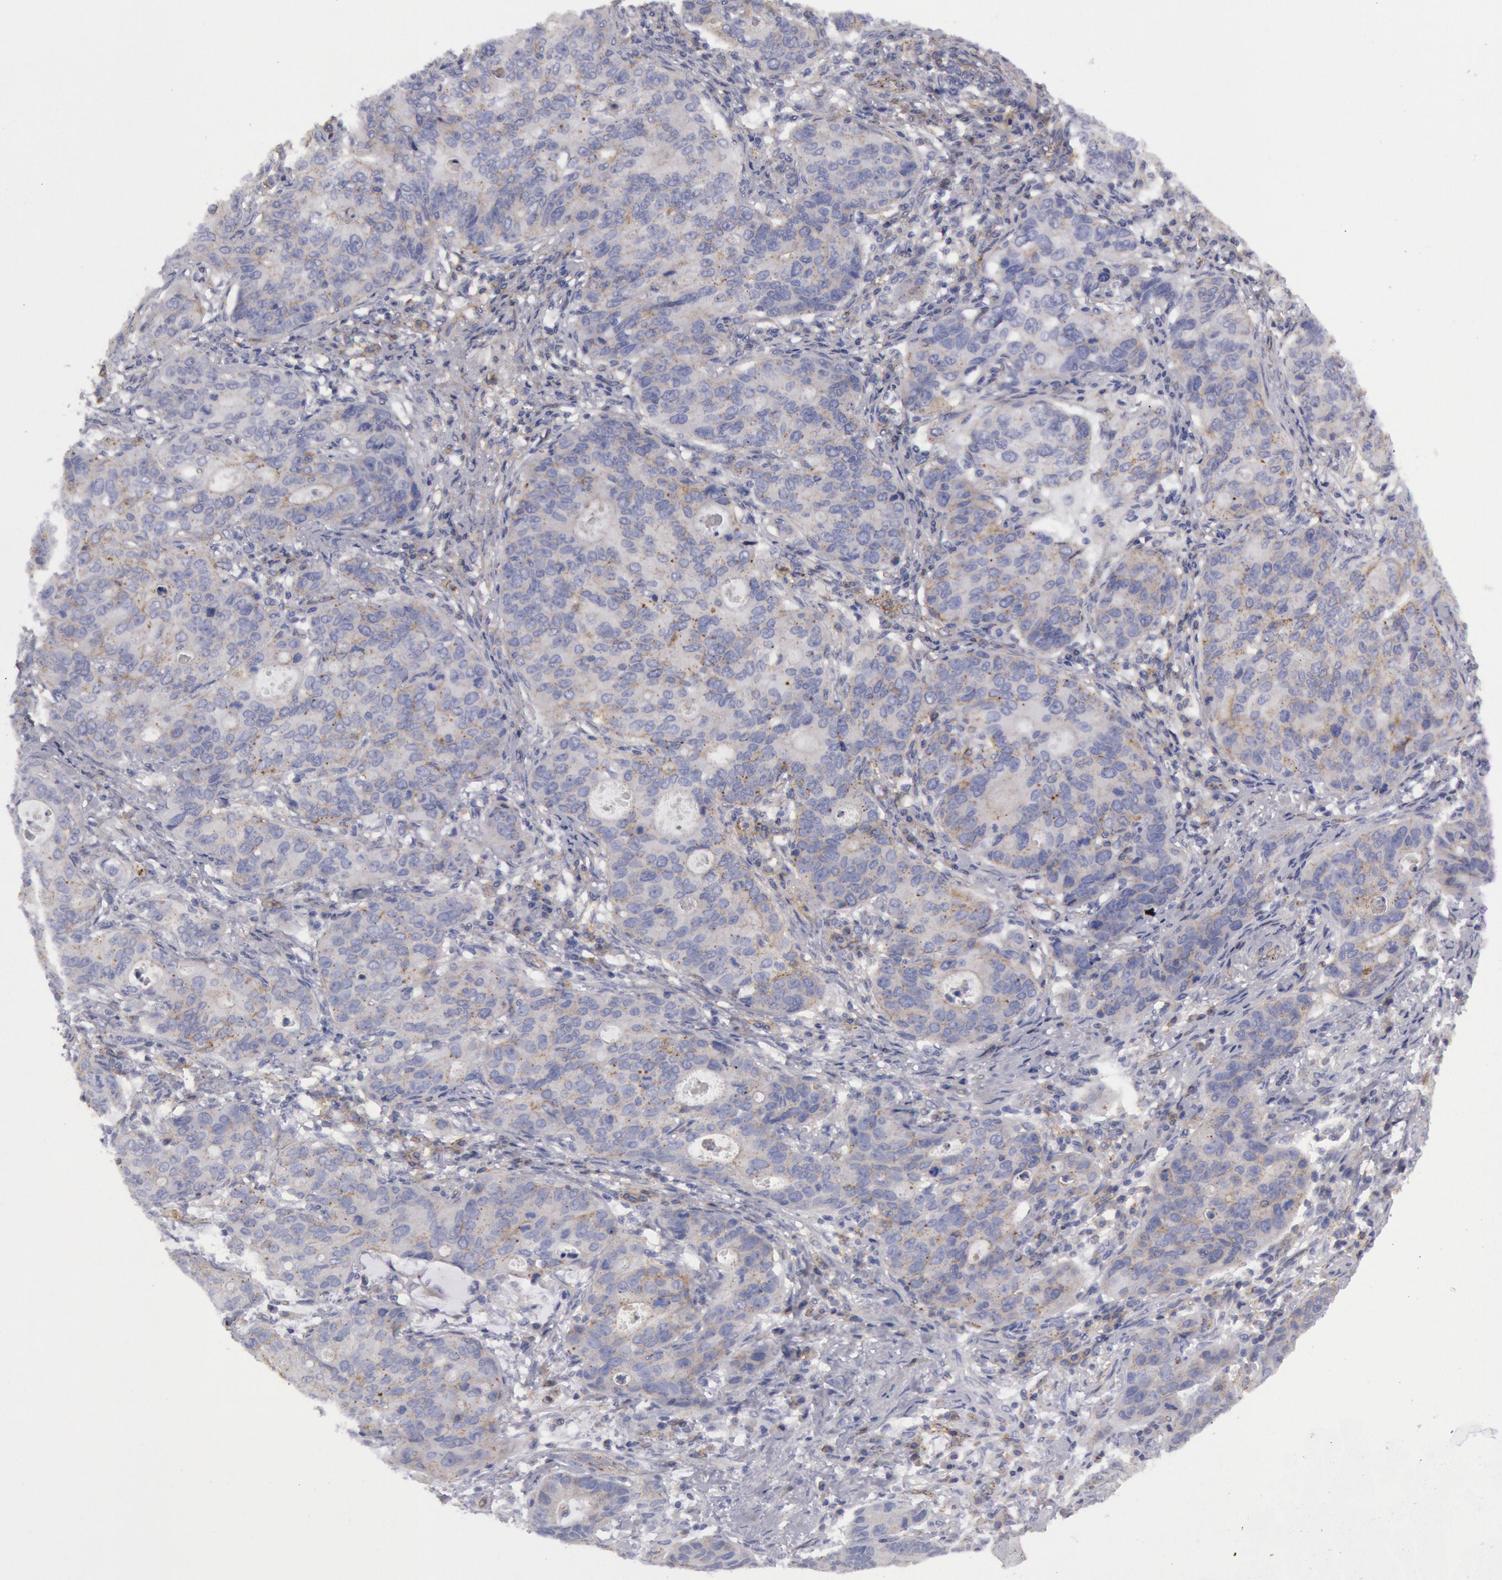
{"staining": {"intensity": "negative", "quantity": "none", "location": "none"}, "tissue": "stomach cancer", "cell_type": "Tumor cells", "image_type": "cancer", "snomed": [{"axis": "morphology", "description": "Adenocarcinoma, NOS"}, {"axis": "topography", "description": "Esophagus"}, {"axis": "topography", "description": "Stomach"}], "caption": "Human adenocarcinoma (stomach) stained for a protein using immunohistochemistry (IHC) demonstrates no positivity in tumor cells.", "gene": "FLOT1", "patient": {"sex": "male", "age": 74}}